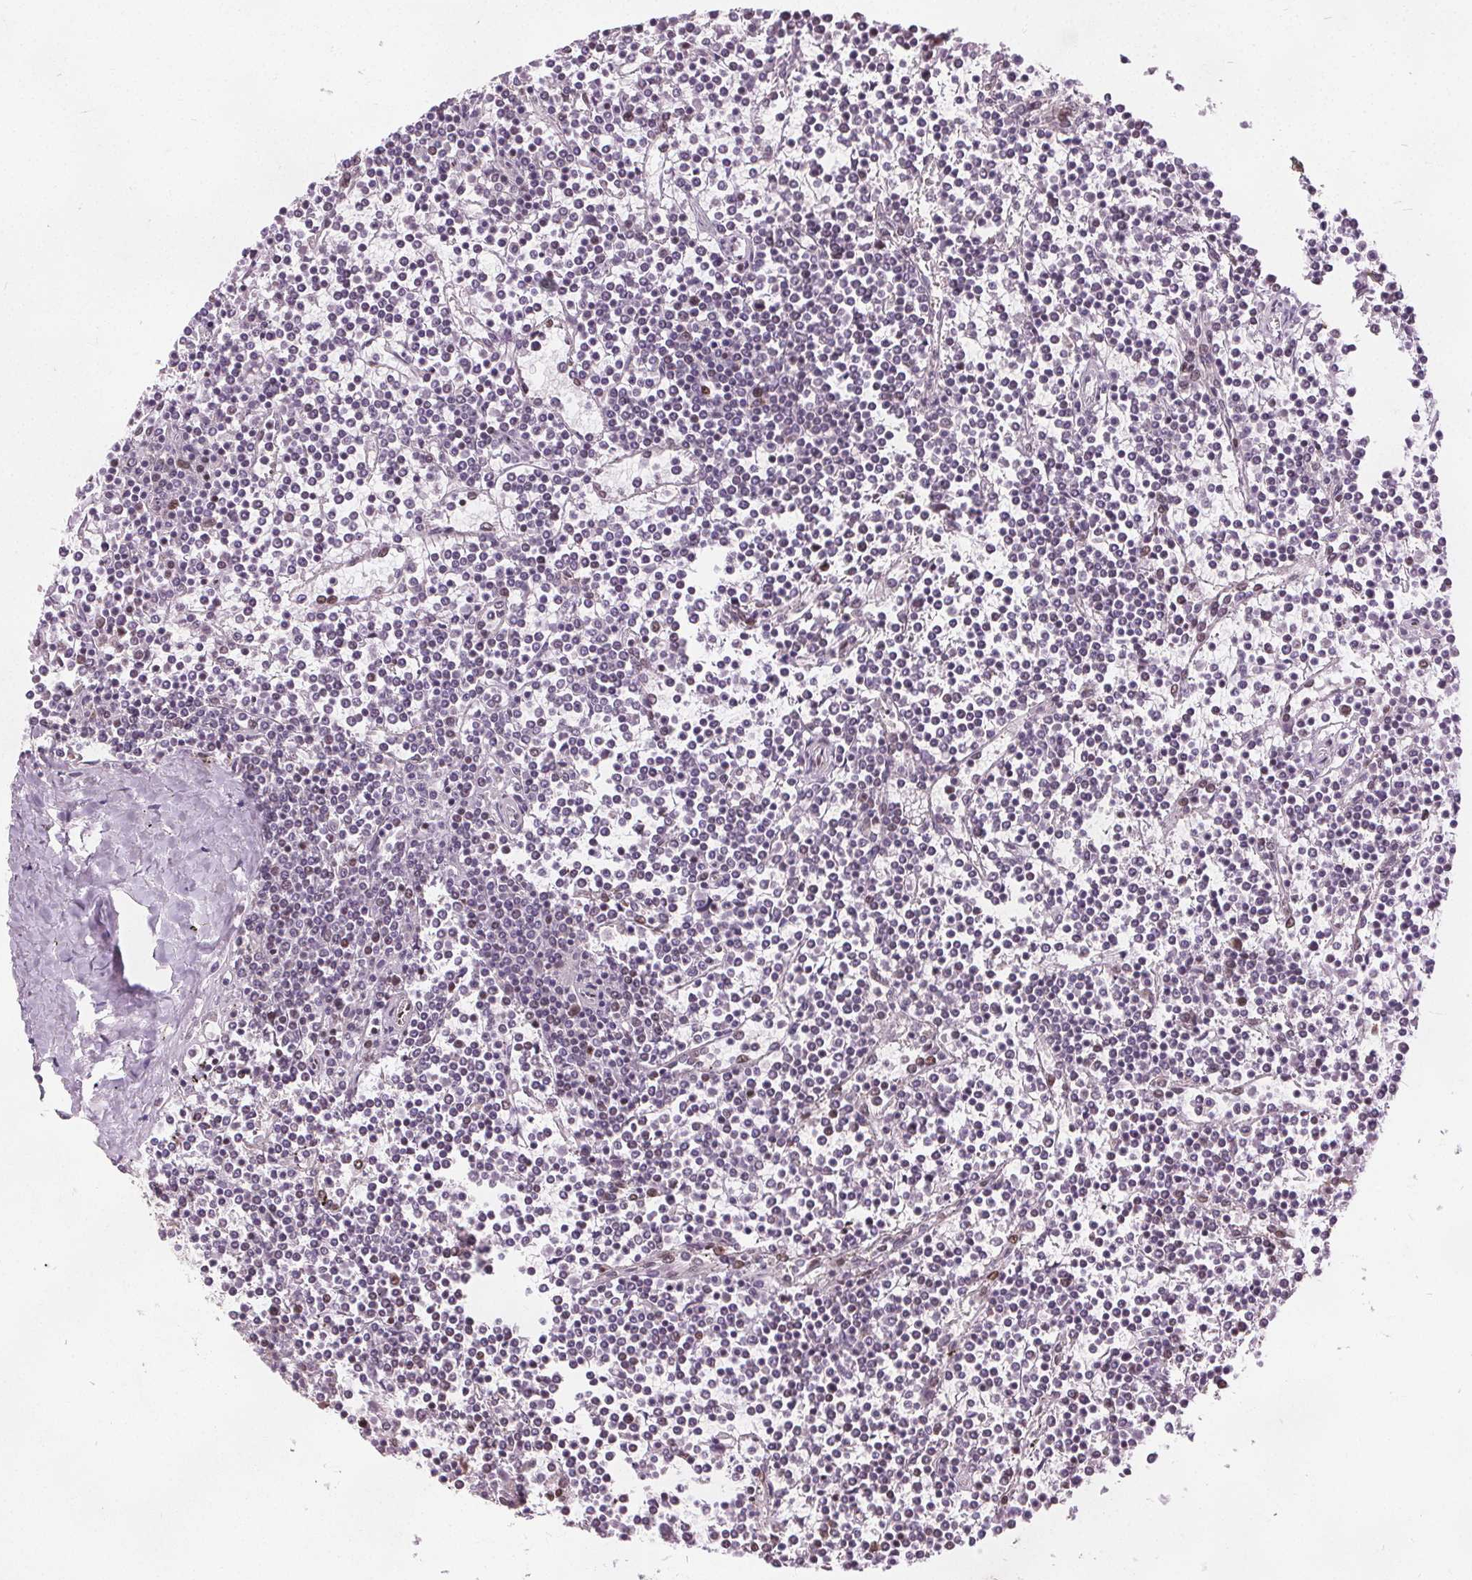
{"staining": {"intensity": "negative", "quantity": "none", "location": "none"}, "tissue": "lymphoma", "cell_type": "Tumor cells", "image_type": "cancer", "snomed": [{"axis": "morphology", "description": "Malignant lymphoma, non-Hodgkin's type, Low grade"}, {"axis": "topography", "description": "Spleen"}], "caption": "Lymphoma was stained to show a protein in brown. There is no significant expression in tumor cells.", "gene": "ISLR2", "patient": {"sex": "female", "age": 19}}